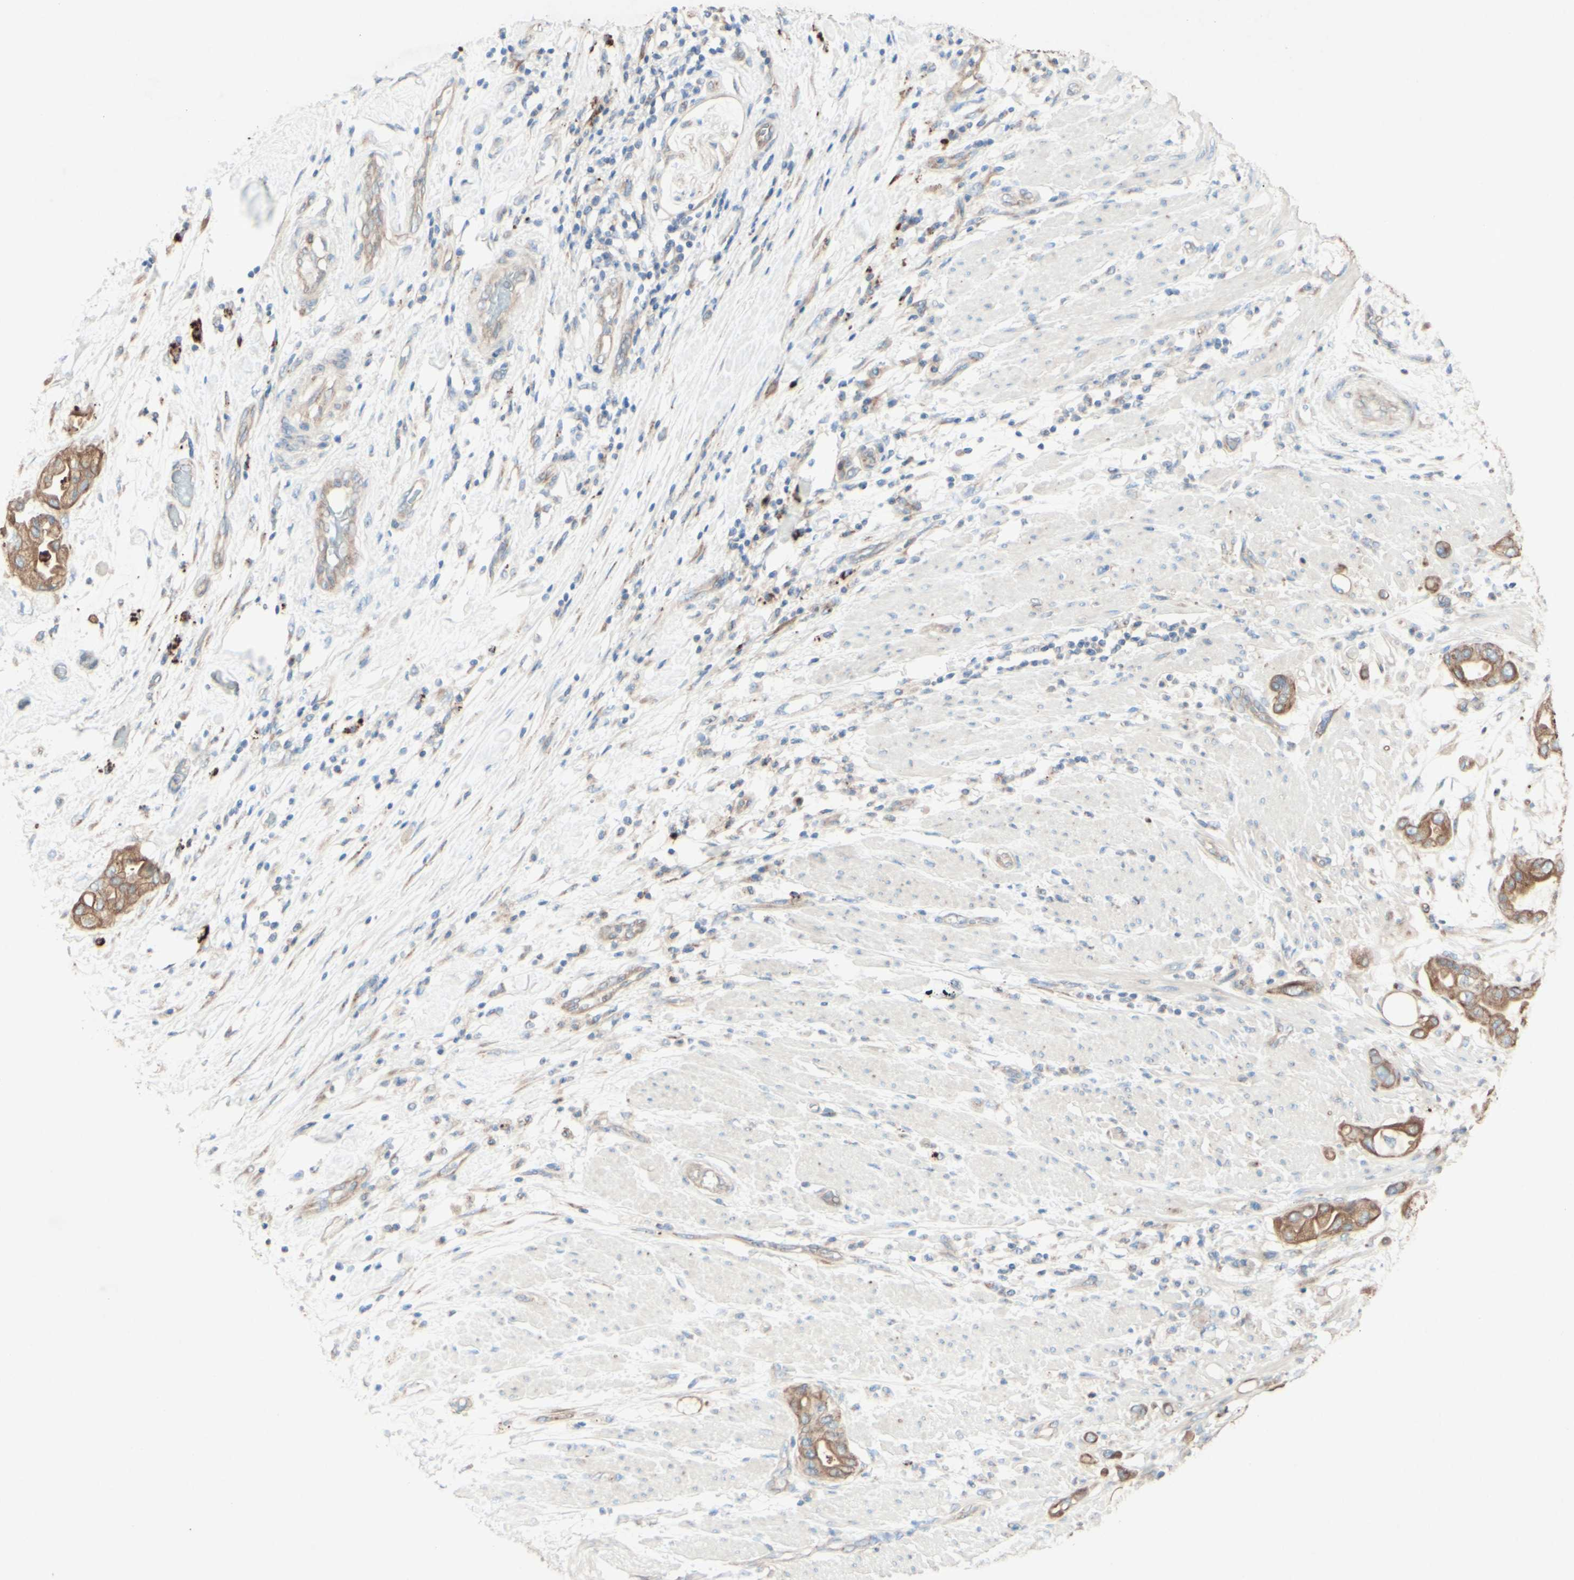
{"staining": {"intensity": "moderate", "quantity": ">75%", "location": "cytoplasmic/membranous"}, "tissue": "pancreatic cancer", "cell_type": "Tumor cells", "image_type": "cancer", "snomed": [{"axis": "morphology", "description": "Adenocarcinoma, NOS"}, {"axis": "morphology", "description": "Adenocarcinoma, metastatic, NOS"}, {"axis": "topography", "description": "Lymph node"}, {"axis": "topography", "description": "Pancreas"}, {"axis": "topography", "description": "Duodenum"}], "caption": "DAB immunohistochemical staining of adenocarcinoma (pancreatic) shows moderate cytoplasmic/membranous protein staining in about >75% of tumor cells.", "gene": "MTM1", "patient": {"sex": "female", "age": 64}}